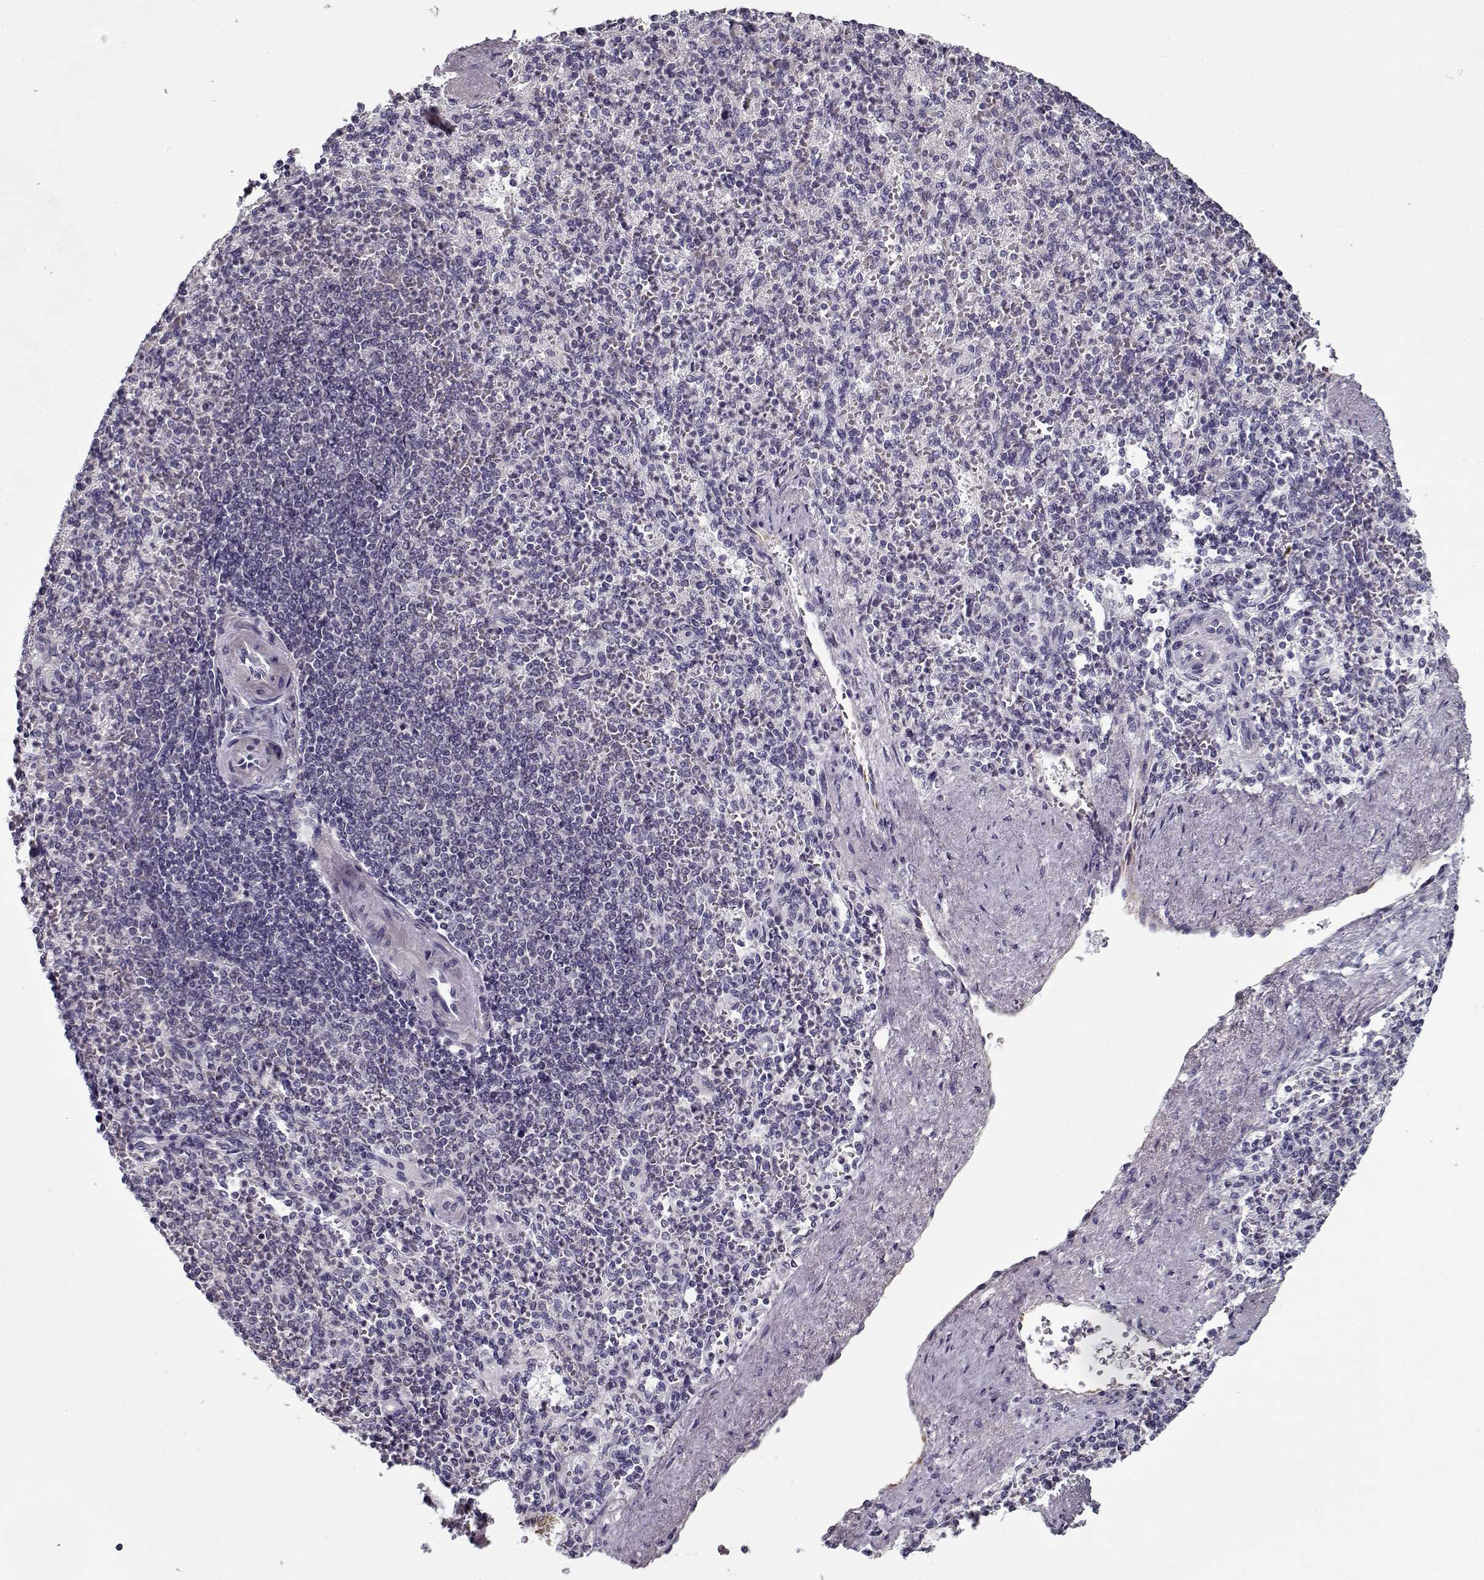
{"staining": {"intensity": "negative", "quantity": "none", "location": "none"}, "tissue": "spleen", "cell_type": "Cells in red pulp", "image_type": "normal", "snomed": [{"axis": "morphology", "description": "Normal tissue, NOS"}, {"axis": "topography", "description": "Spleen"}], "caption": "This is a micrograph of immunohistochemistry (IHC) staining of unremarkable spleen, which shows no staining in cells in red pulp.", "gene": "DDX25", "patient": {"sex": "female", "age": 74}}